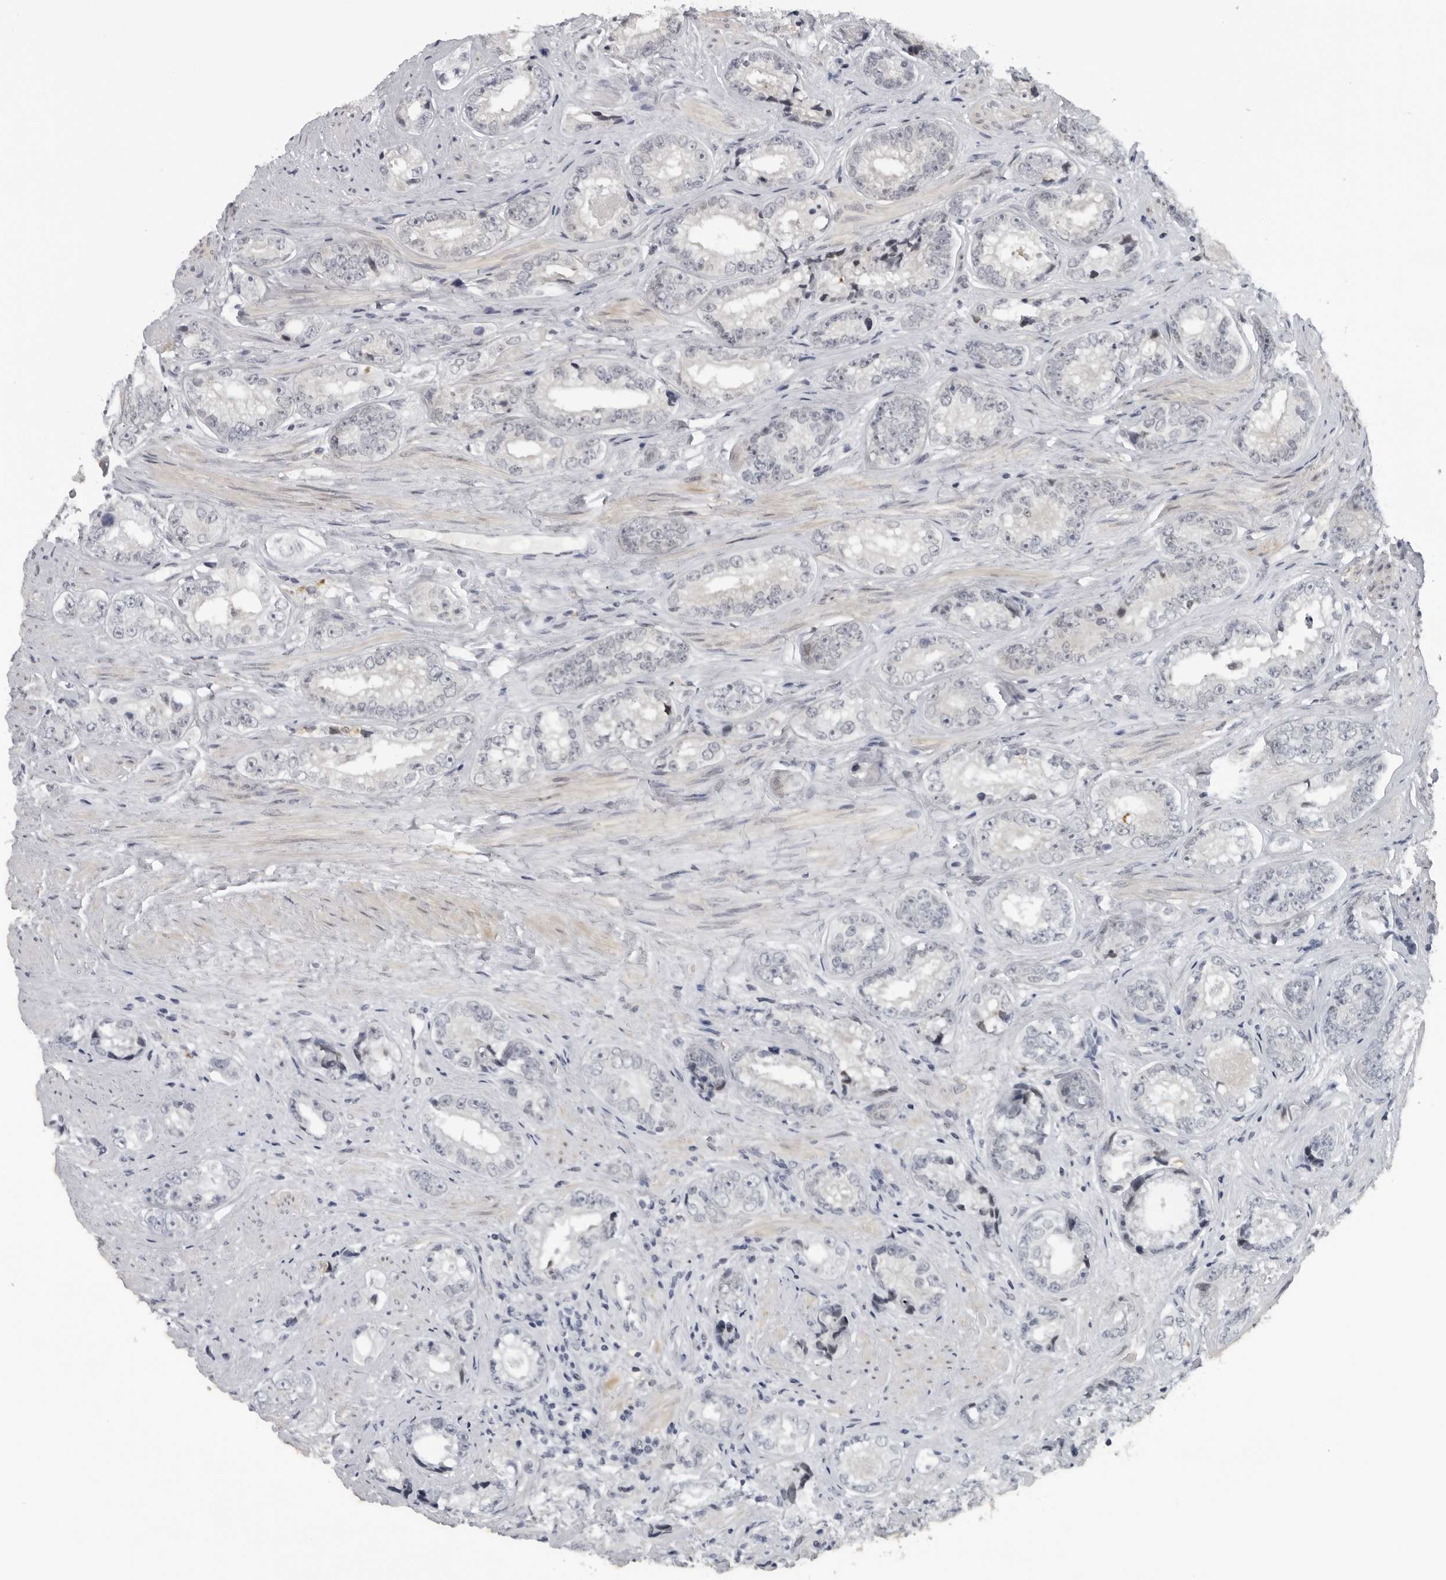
{"staining": {"intensity": "negative", "quantity": "none", "location": "none"}, "tissue": "prostate cancer", "cell_type": "Tumor cells", "image_type": "cancer", "snomed": [{"axis": "morphology", "description": "Adenocarcinoma, High grade"}, {"axis": "topography", "description": "Prostate"}], "caption": "Tumor cells show no significant positivity in high-grade adenocarcinoma (prostate). (Immunohistochemistry, brightfield microscopy, high magnification).", "gene": "MAF", "patient": {"sex": "male", "age": 61}}